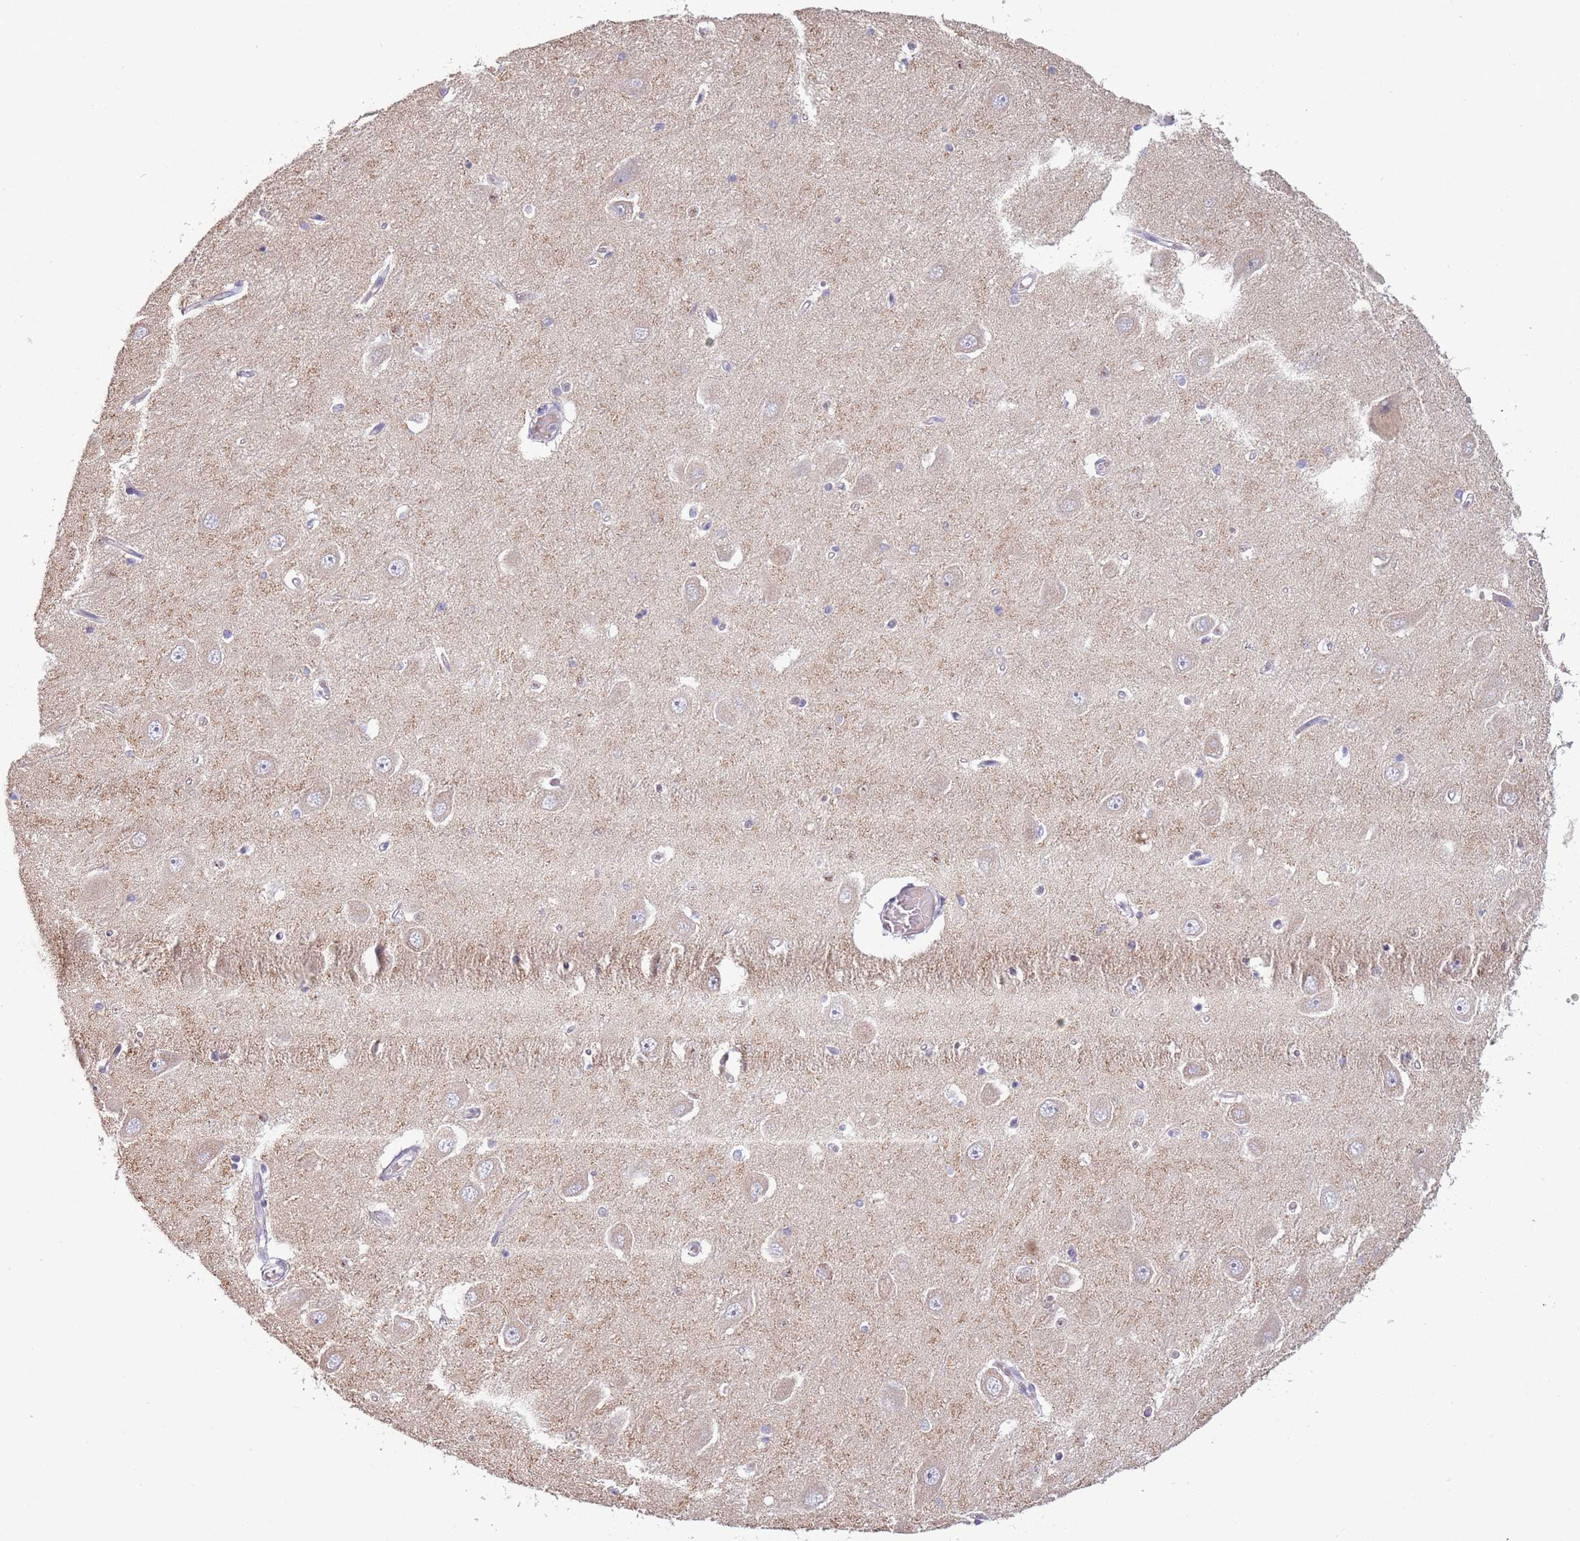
{"staining": {"intensity": "weak", "quantity": "<25%", "location": "cytoplasmic/membranous"}, "tissue": "hippocampus", "cell_type": "Glial cells", "image_type": "normal", "snomed": [{"axis": "morphology", "description": "Normal tissue, NOS"}, {"axis": "topography", "description": "Hippocampus"}], "caption": "An immunohistochemistry micrograph of normal hippocampus is shown. There is no staining in glial cells of hippocampus.", "gene": "SYS1", "patient": {"sex": "male", "age": 45}}